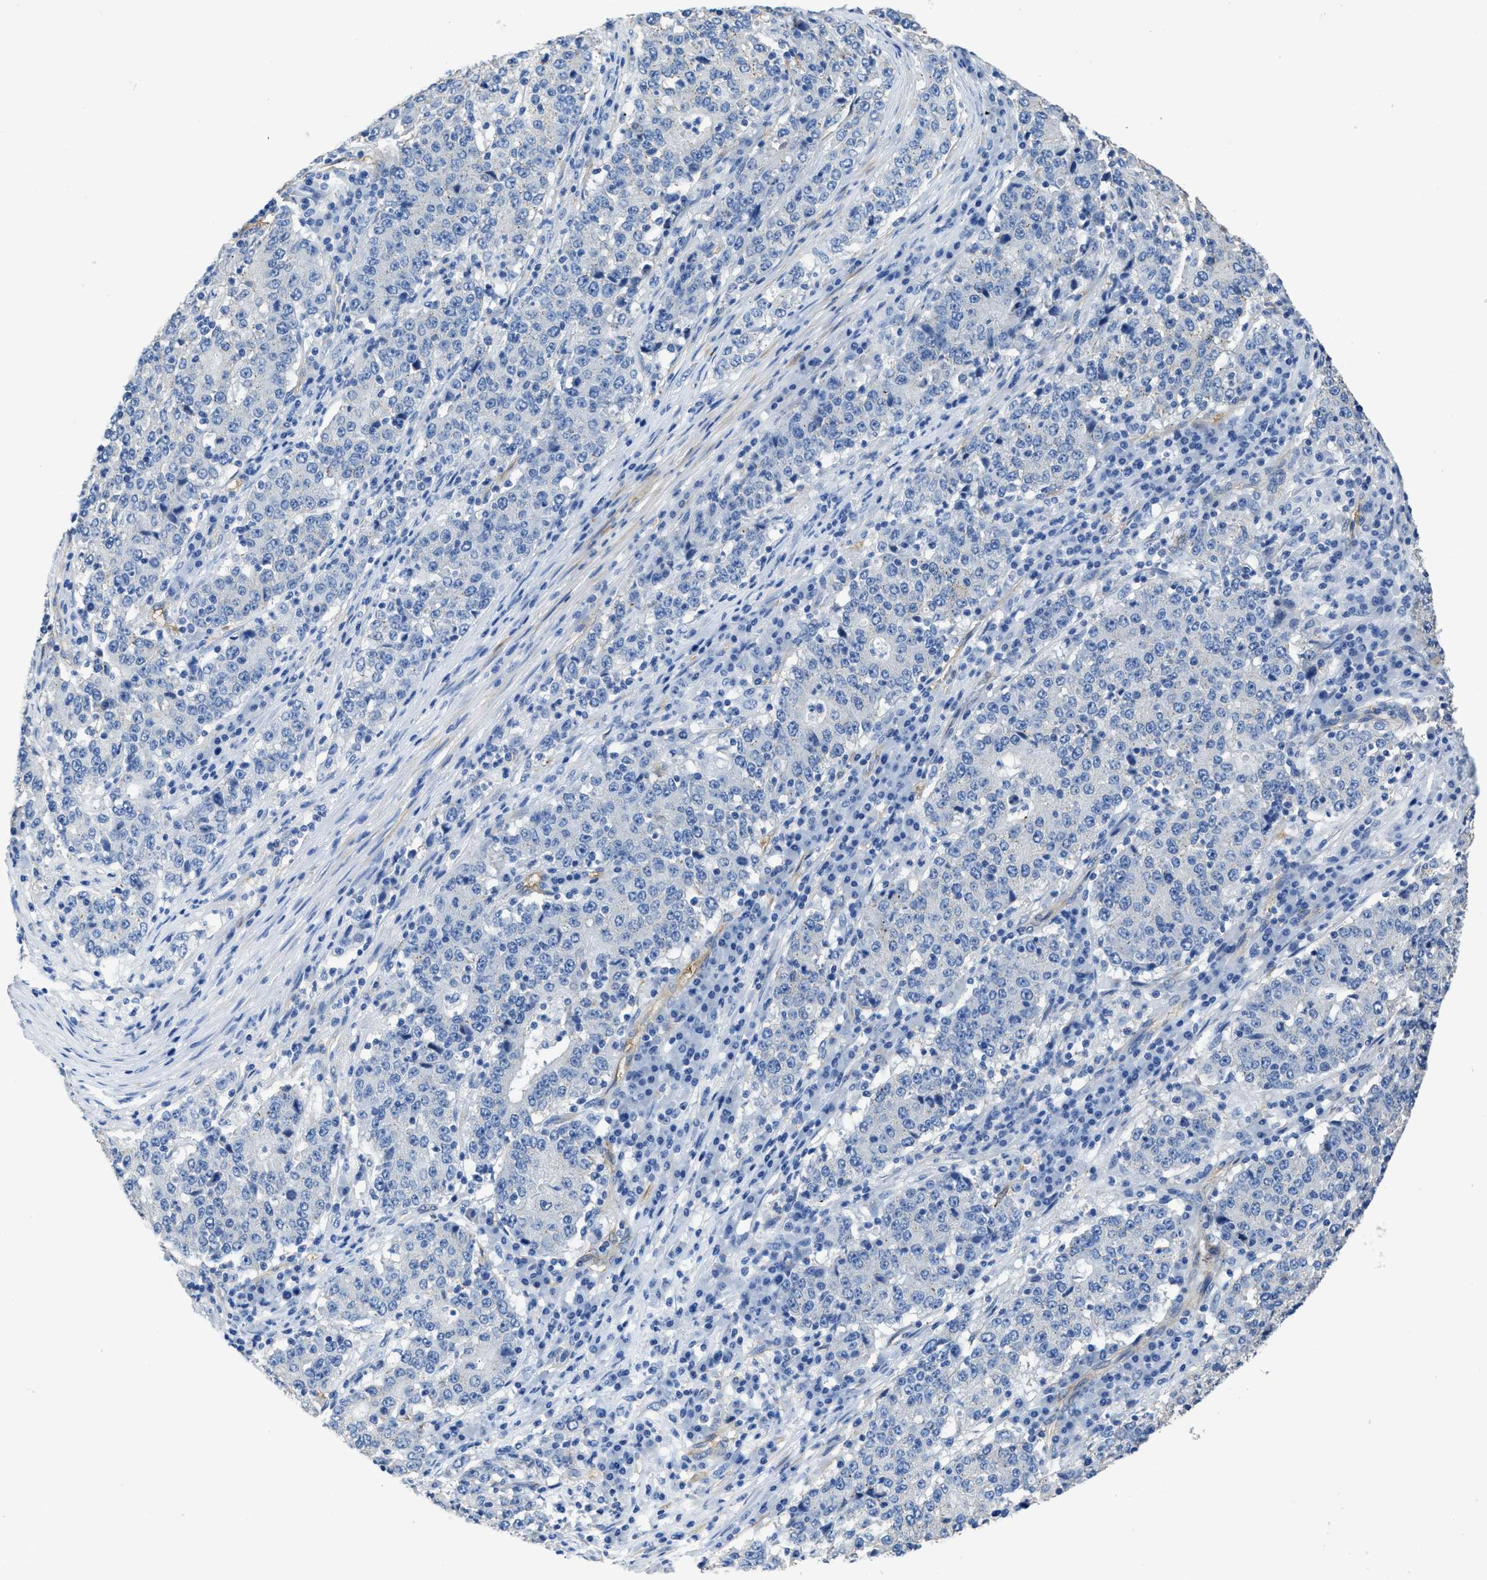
{"staining": {"intensity": "negative", "quantity": "none", "location": "none"}, "tissue": "stomach cancer", "cell_type": "Tumor cells", "image_type": "cancer", "snomed": [{"axis": "morphology", "description": "Adenocarcinoma, NOS"}, {"axis": "topography", "description": "Stomach"}], "caption": "Immunohistochemistry (IHC) photomicrograph of stomach cancer stained for a protein (brown), which reveals no staining in tumor cells.", "gene": "ZSWIM5", "patient": {"sex": "male", "age": 59}}